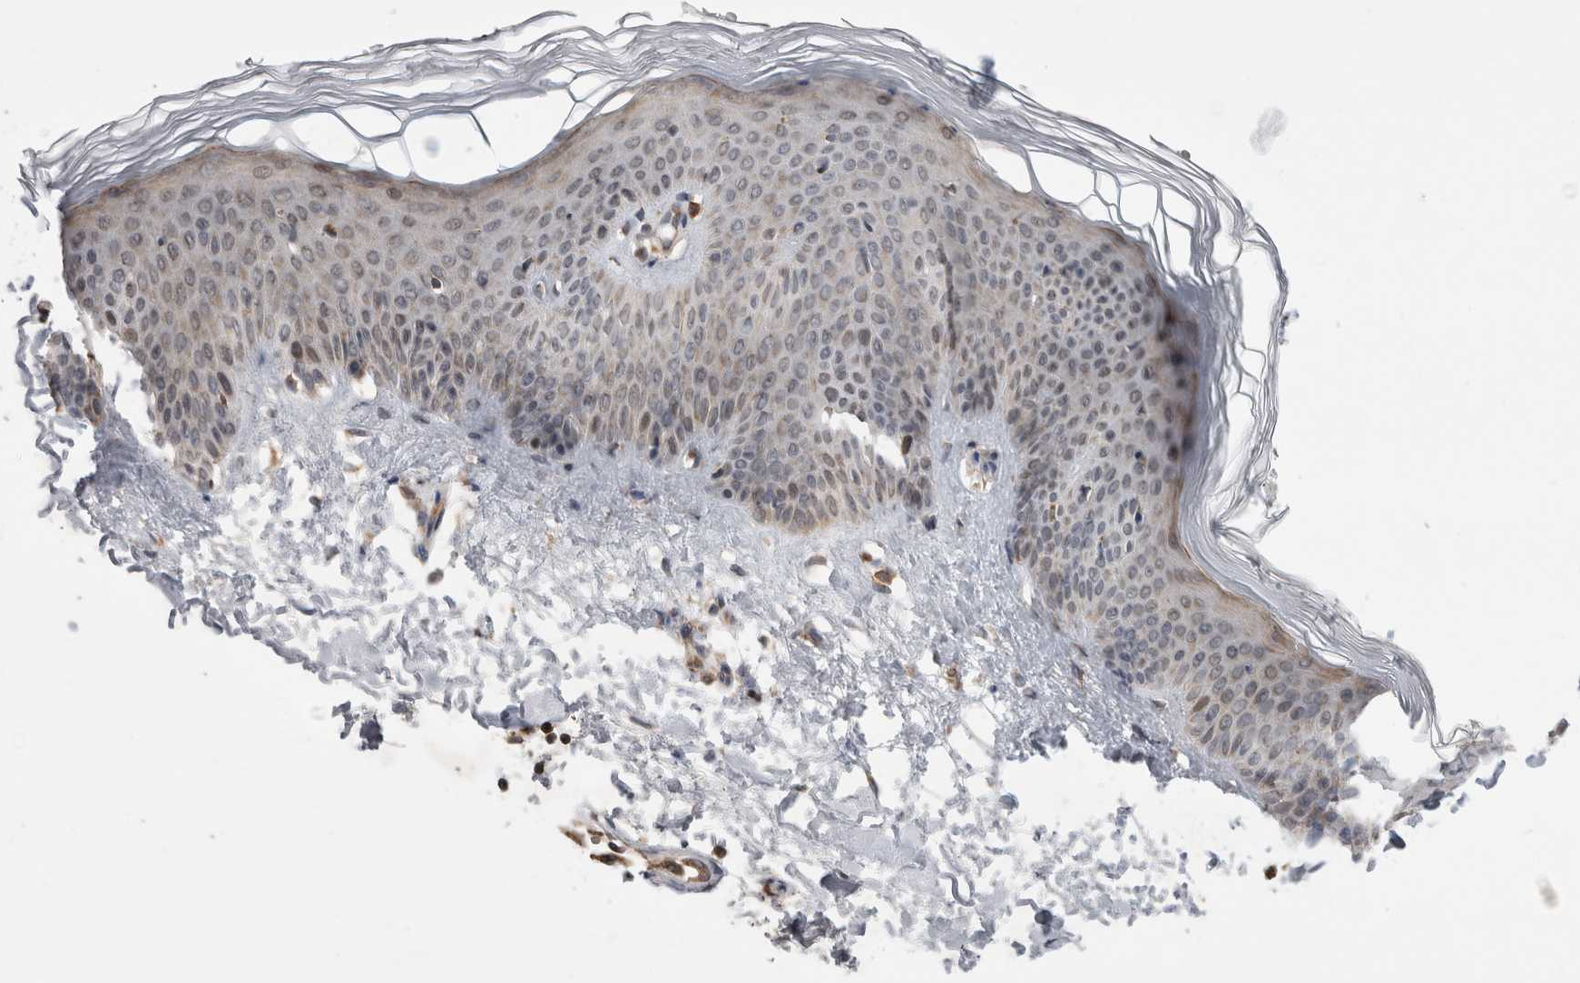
{"staining": {"intensity": "moderate", "quantity": "<25%", "location": "cytoplasmic/membranous"}, "tissue": "skin", "cell_type": "Fibroblasts", "image_type": "normal", "snomed": [{"axis": "morphology", "description": "Normal tissue, NOS"}, {"axis": "morphology", "description": "Malignant melanoma, Metastatic site"}, {"axis": "topography", "description": "Skin"}], "caption": "Protein expression analysis of benign human skin reveals moderate cytoplasmic/membranous staining in about <25% of fibroblasts.", "gene": "KCNIP1", "patient": {"sex": "male", "age": 41}}